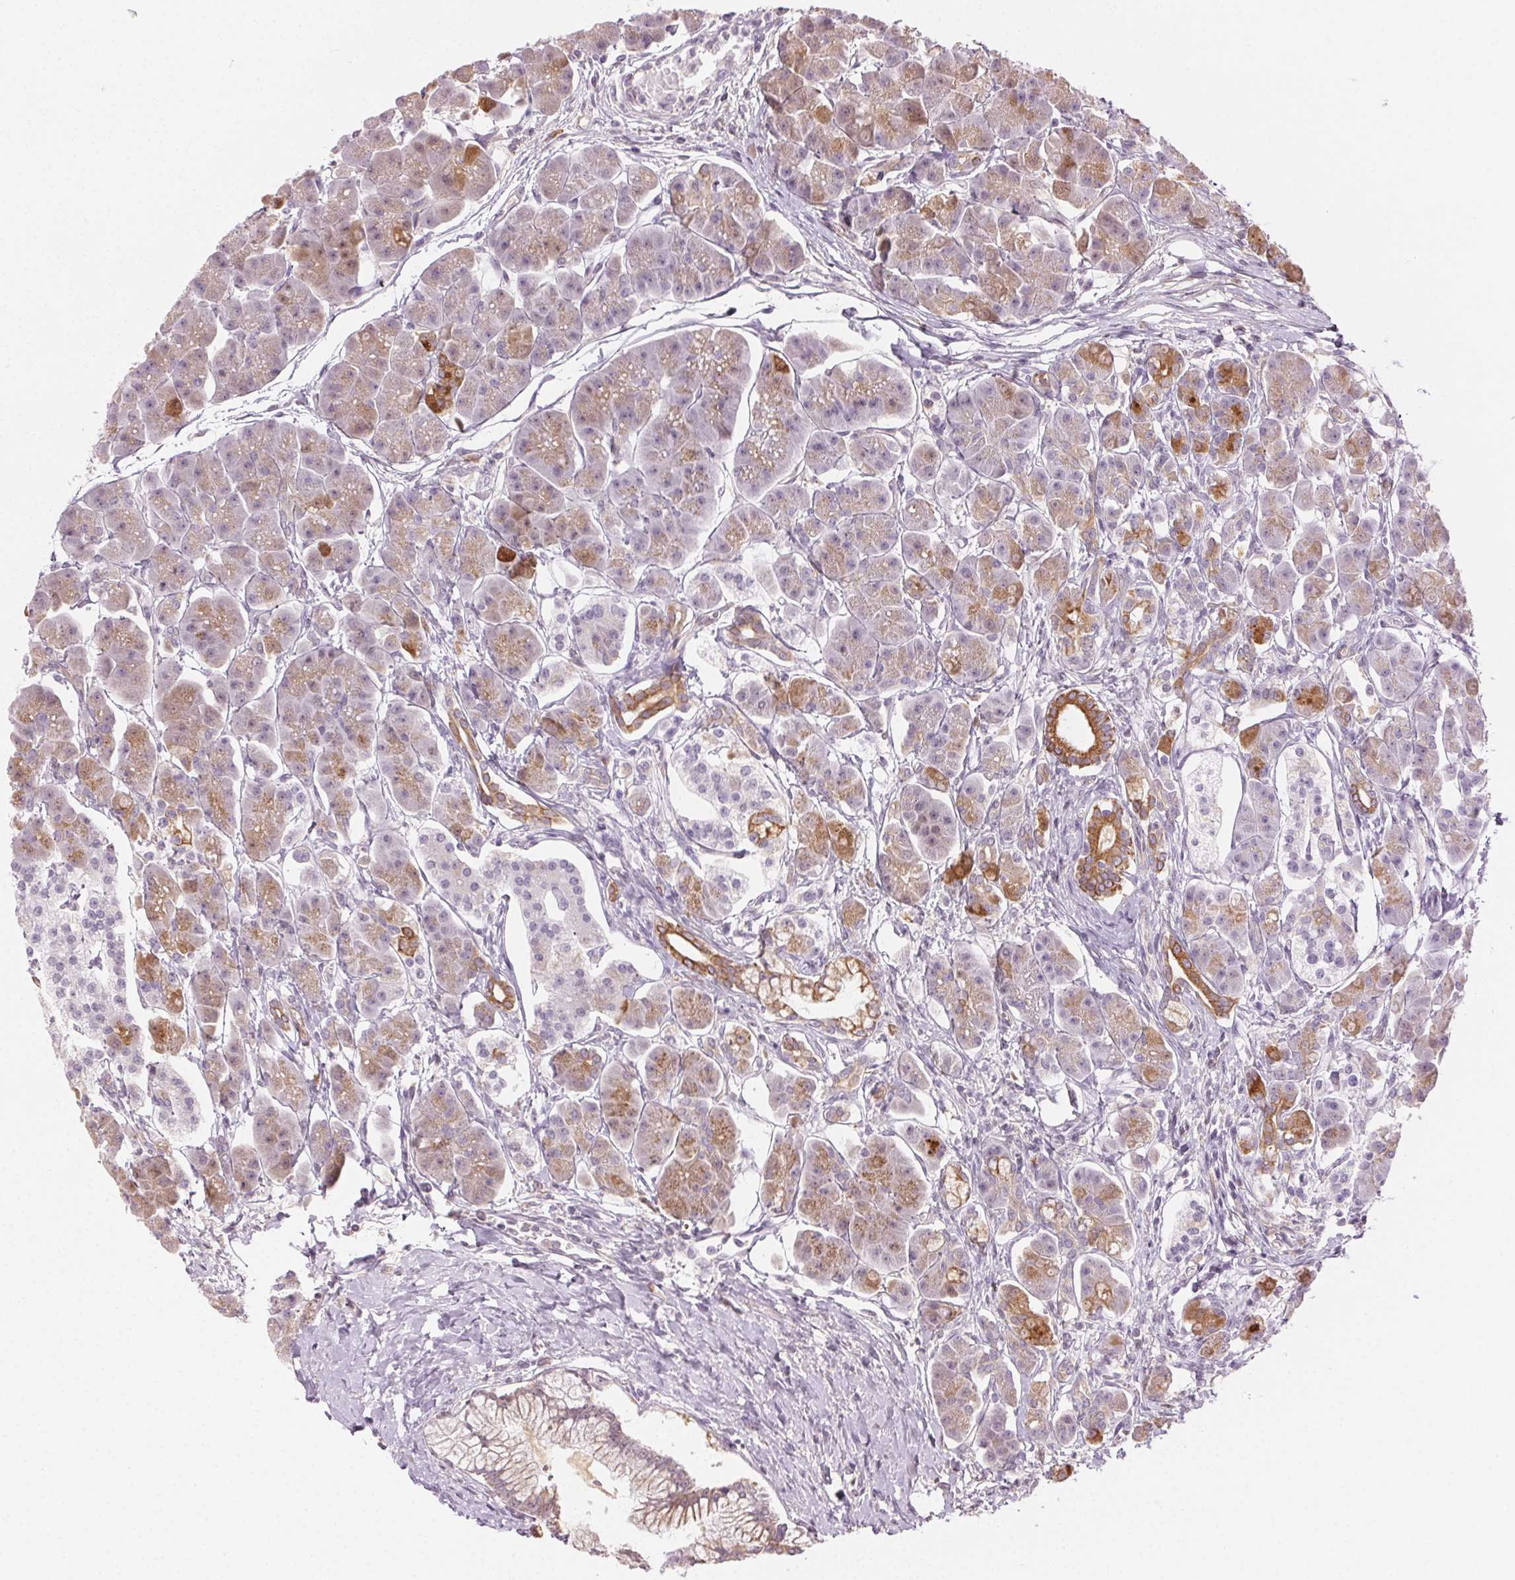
{"staining": {"intensity": "moderate", "quantity": "<25%", "location": "cytoplasmic/membranous"}, "tissue": "pancreas", "cell_type": "Exocrine glandular cells", "image_type": "normal", "snomed": [{"axis": "morphology", "description": "Normal tissue, NOS"}, {"axis": "topography", "description": "Adipose tissue"}, {"axis": "topography", "description": "Pancreas"}, {"axis": "topography", "description": "Peripheral nerve tissue"}], "caption": "IHC staining of benign pancreas, which demonstrates low levels of moderate cytoplasmic/membranous expression in approximately <25% of exocrine glandular cells indicating moderate cytoplasmic/membranous protein staining. The staining was performed using DAB (3,3'-diaminobenzidine) (brown) for protein detection and nuclei were counterstained in hematoxylin (blue).", "gene": "AIF1L", "patient": {"sex": "female", "age": 58}}